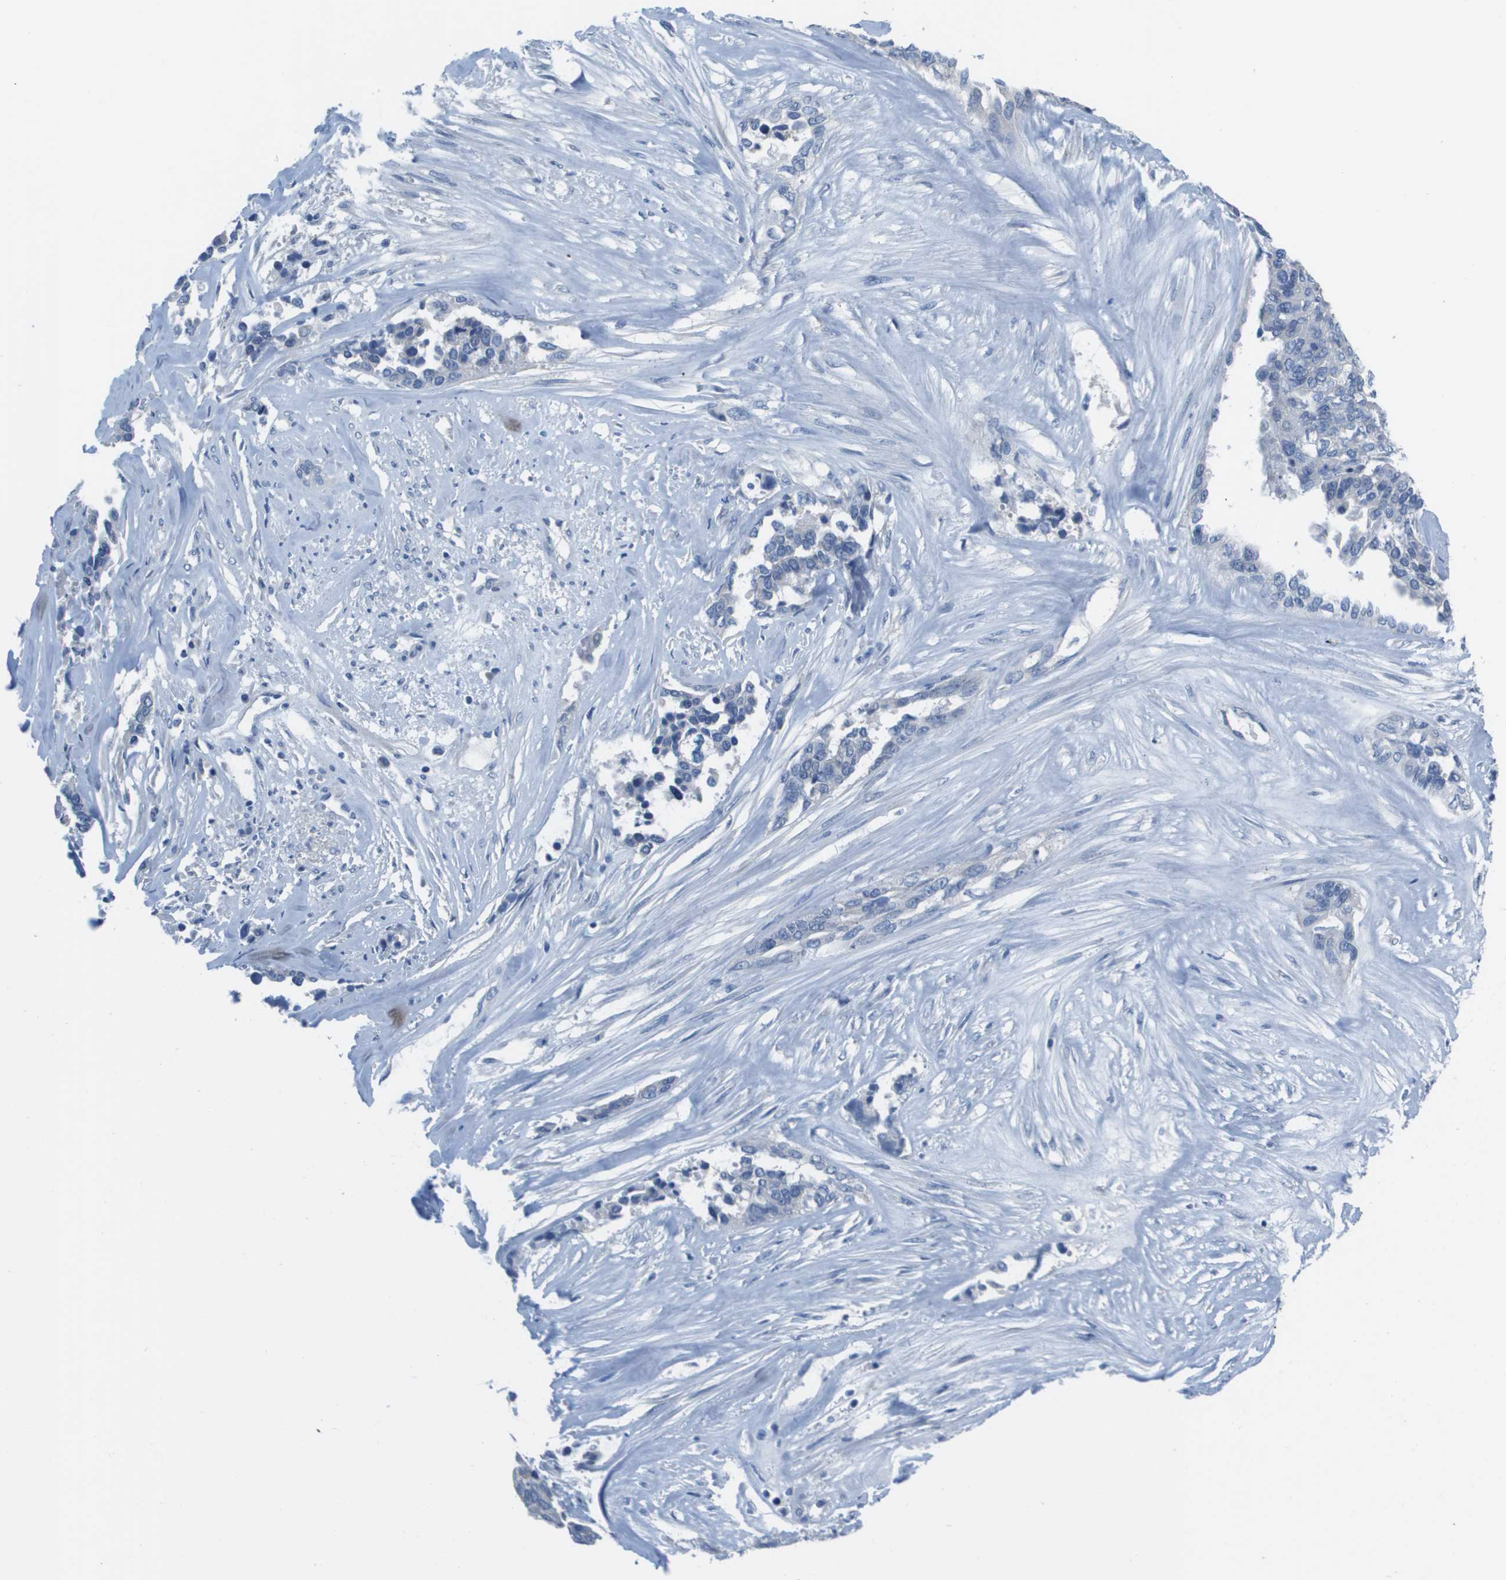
{"staining": {"intensity": "negative", "quantity": "none", "location": "none"}, "tissue": "ovarian cancer", "cell_type": "Tumor cells", "image_type": "cancer", "snomed": [{"axis": "morphology", "description": "Cystadenocarcinoma, serous, NOS"}, {"axis": "topography", "description": "Ovary"}], "caption": "IHC photomicrograph of human ovarian cancer (serous cystadenocarcinoma) stained for a protein (brown), which exhibits no staining in tumor cells.", "gene": "NCS1", "patient": {"sex": "female", "age": 44}}